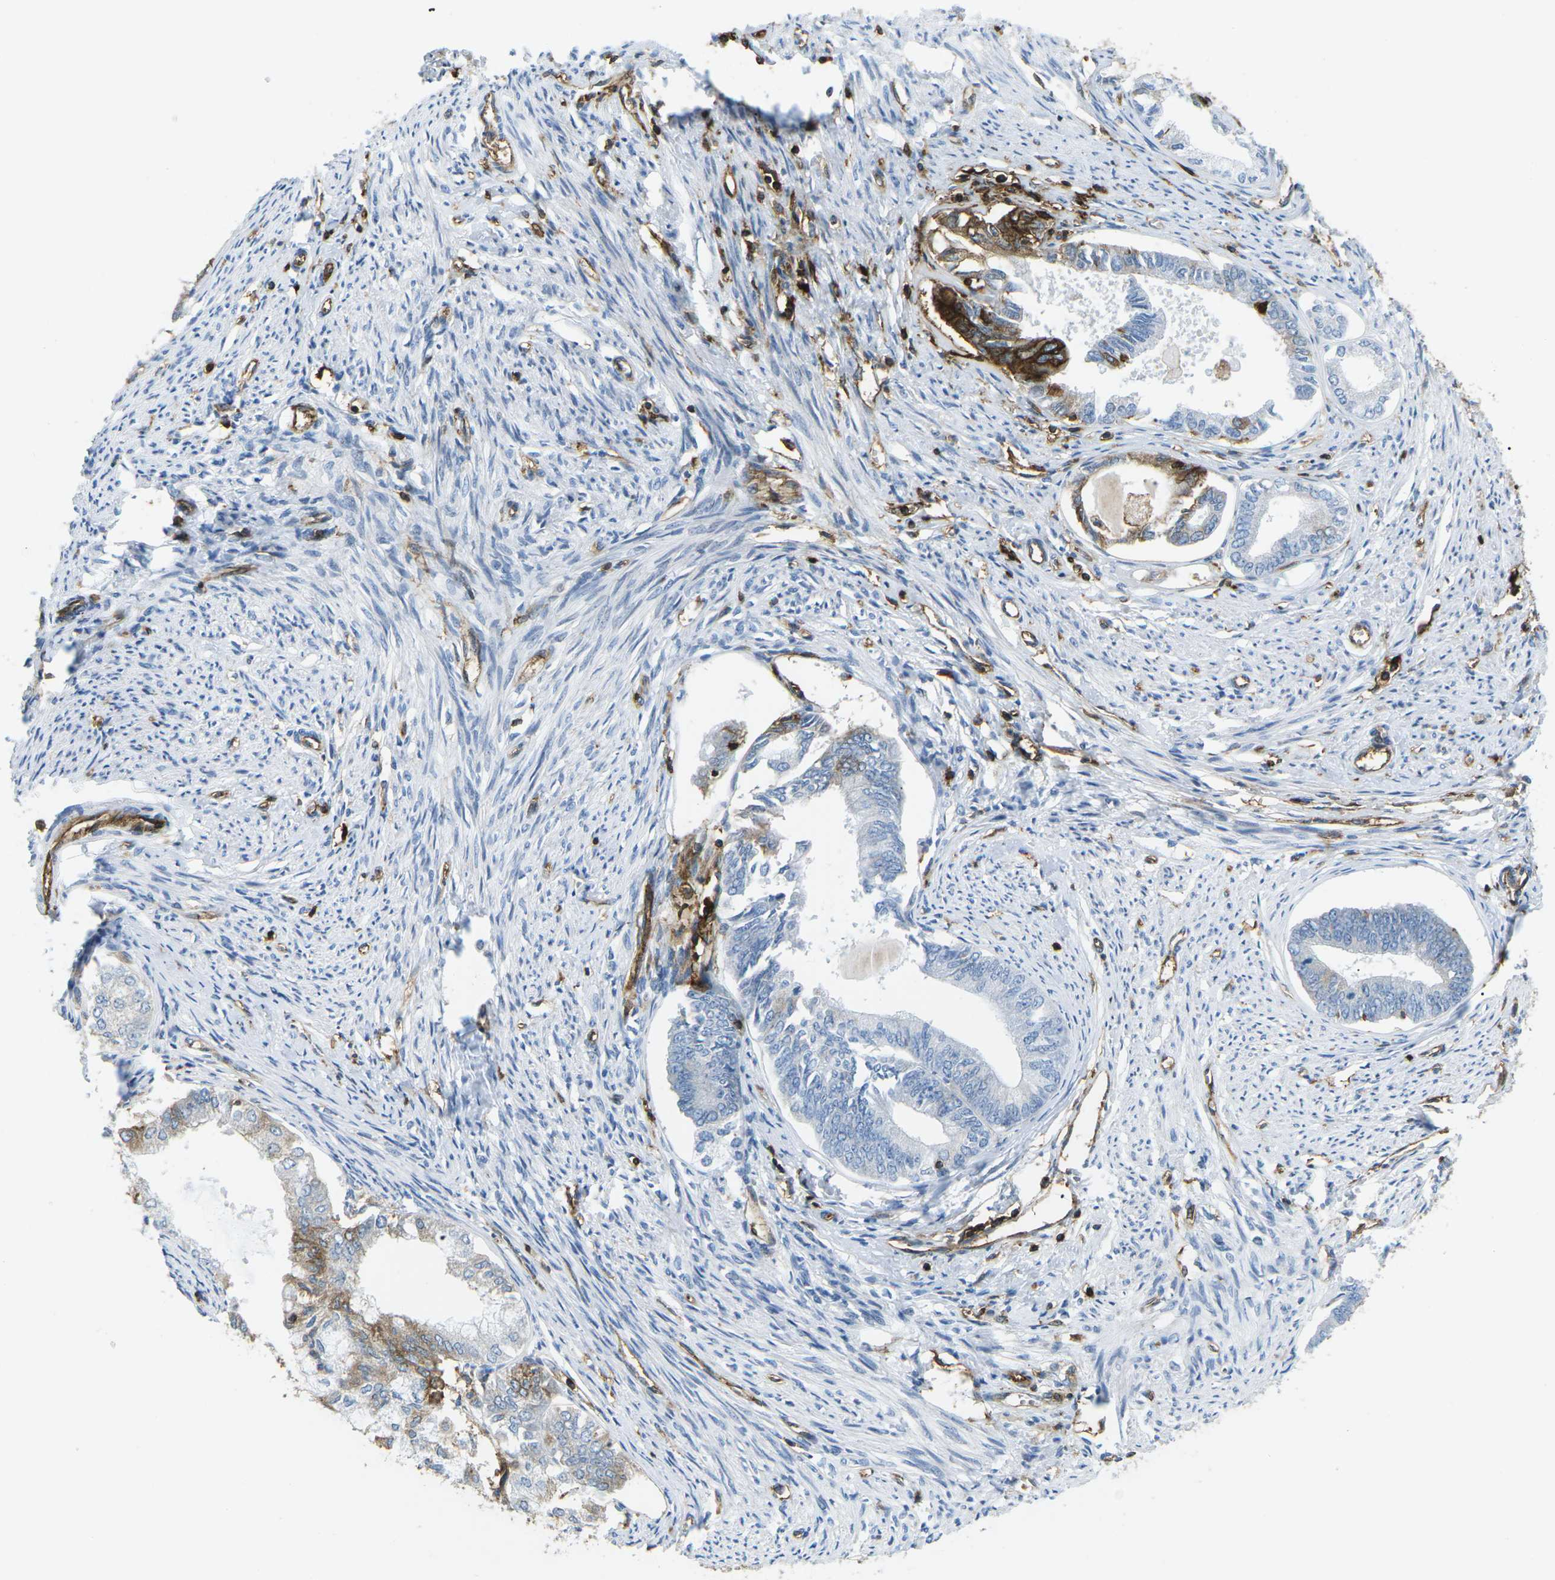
{"staining": {"intensity": "strong", "quantity": "<25%", "location": "cytoplasmic/membranous"}, "tissue": "endometrial cancer", "cell_type": "Tumor cells", "image_type": "cancer", "snomed": [{"axis": "morphology", "description": "Adenocarcinoma, NOS"}, {"axis": "topography", "description": "Endometrium"}], "caption": "Immunohistochemical staining of adenocarcinoma (endometrial) exhibits medium levels of strong cytoplasmic/membranous staining in approximately <25% of tumor cells.", "gene": "HLA-B", "patient": {"sex": "female", "age": 86}}